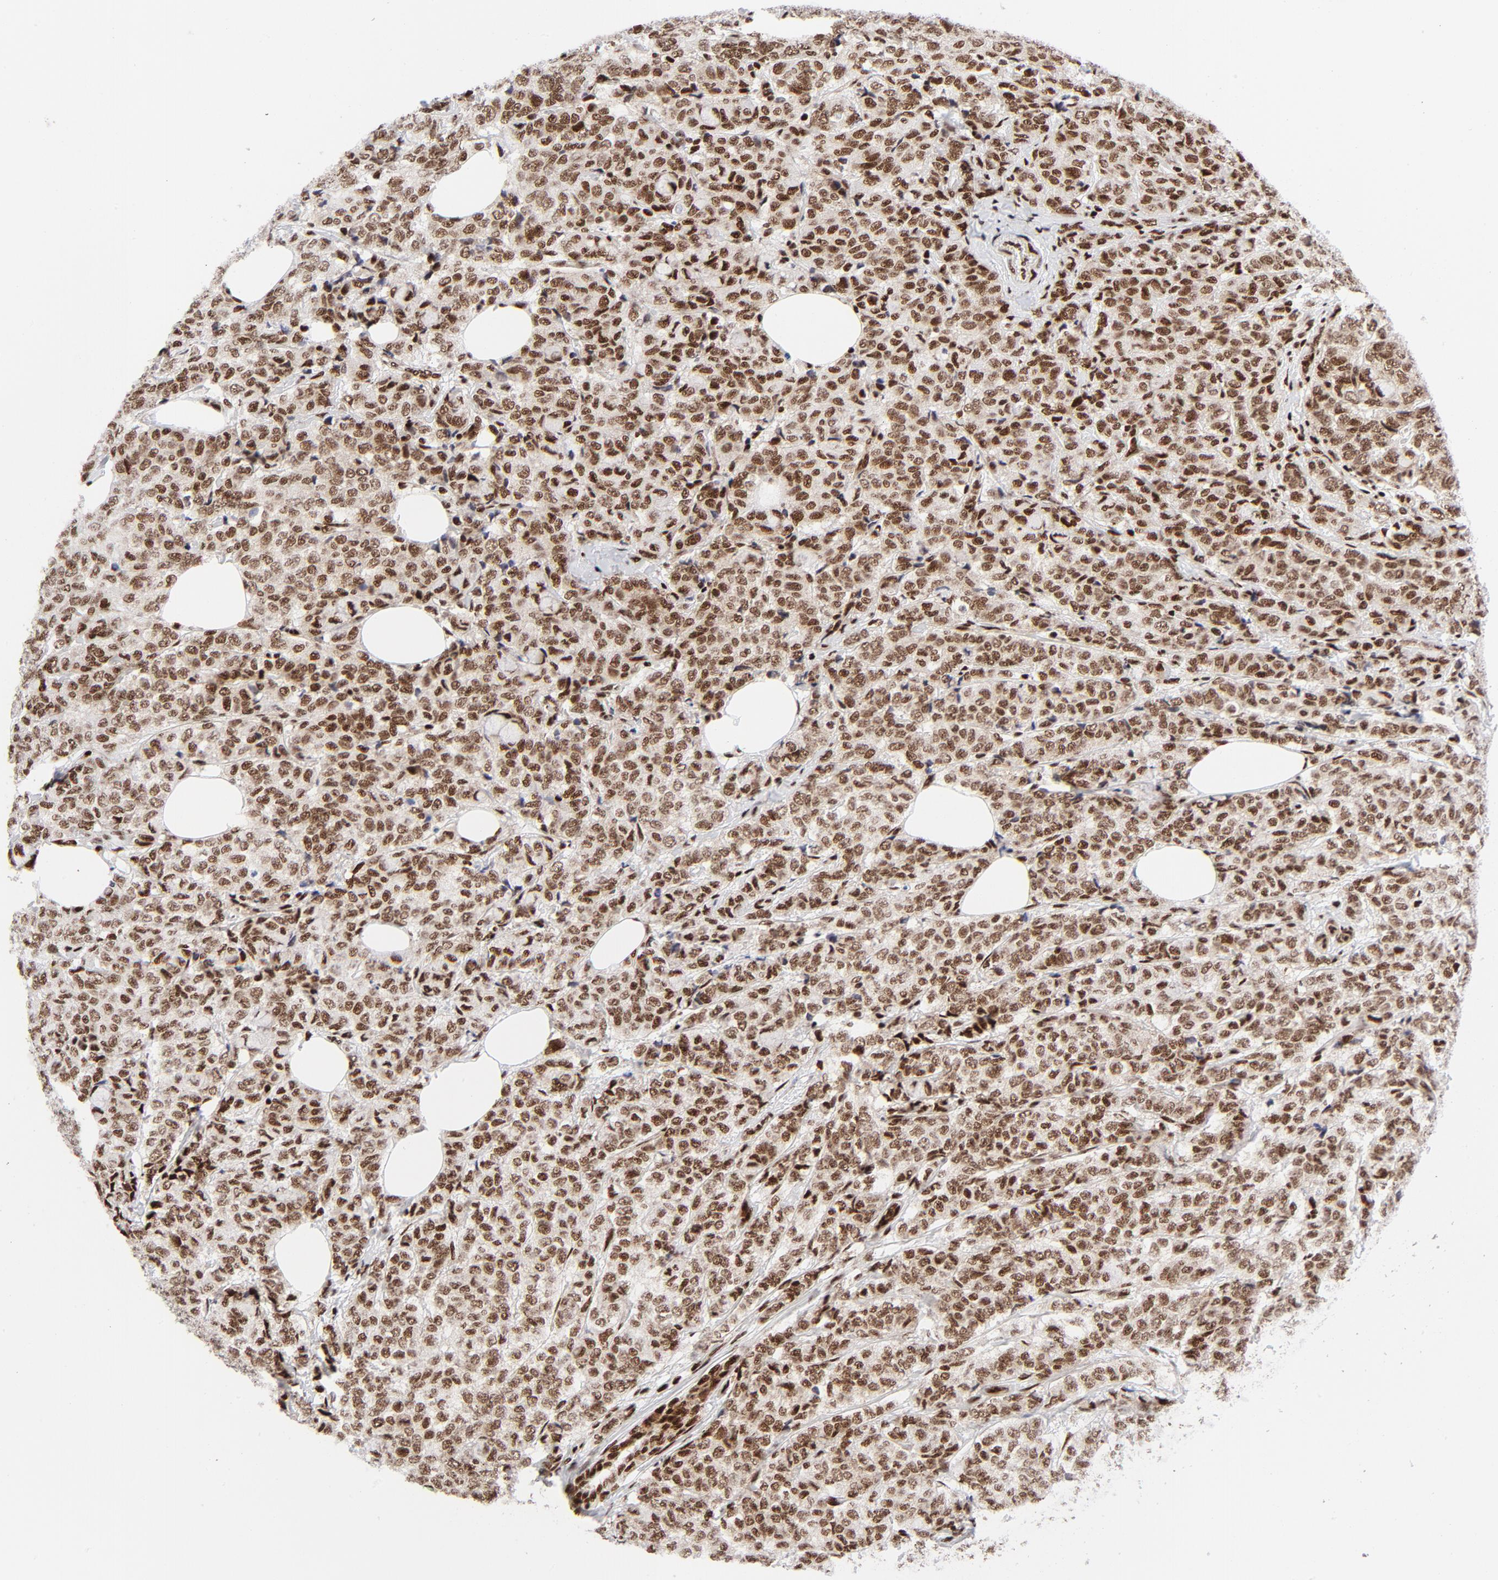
{"staining": {"intensity": "moderate", "quantity": ">75%", "location": "nuclear"}, "tissue": "breast cancer", "cell_type": "Tumor cells", "image_type": "cancer", "snomed": [{"axis": "morphology", "description": "Lobular carcinoma"}, {"axis": "topography", "description": "Breast"}], "caption": "Protein expression analysis of breast cancer exhibits moderate nuclear staining in approximately >75% of tumor cells.", "gene": "NFYB", "patient": {"sex": "female", "age": 60}}